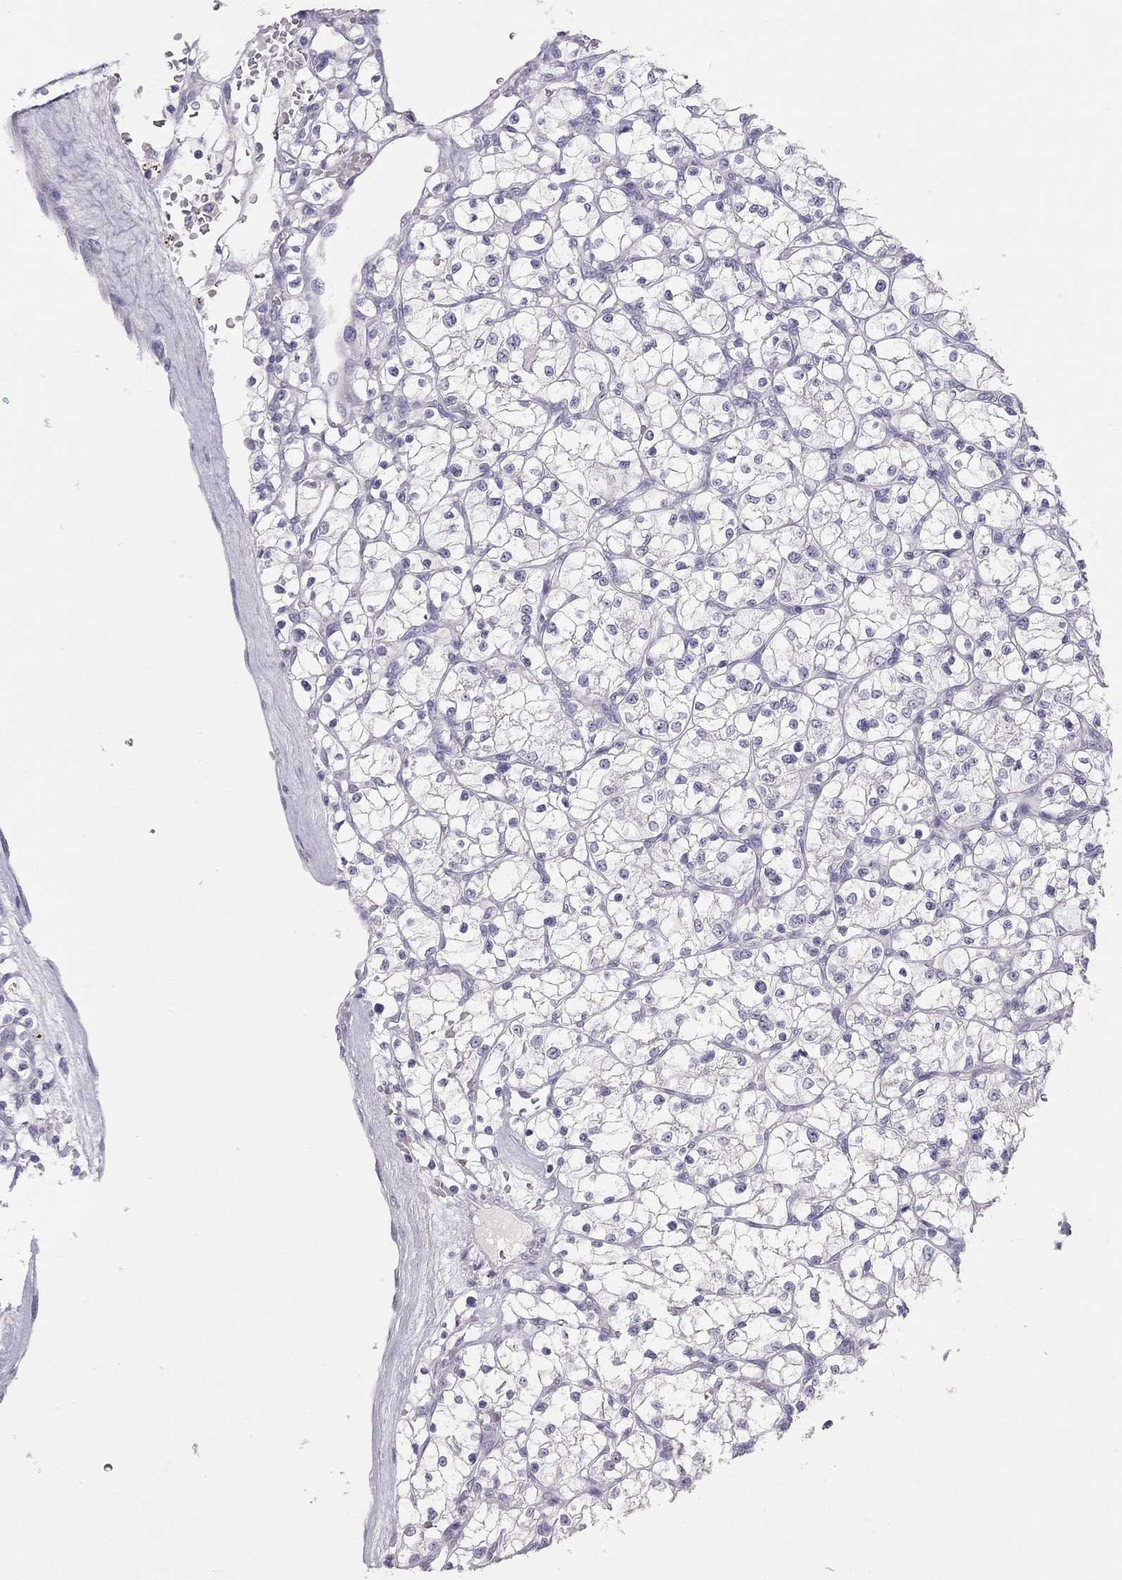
{"staining": {"intensity": "negative", "quantity": "none", "location": "none"}, "tissue": "renal cancer", "cell_type": "Tumor cells", "image_type": "cancer", "snomed": [{"axis": "morphology", "description": "Adenocarcinoma, NOS"}, {"axis": "topography", "description": "Kidney"}], "caption": "Human renal cancer stained for a protein using IHC exhibits no staining in tumor cells.", "gene": "PSMB11", "patient": {"sex": "female", "age": 64}}